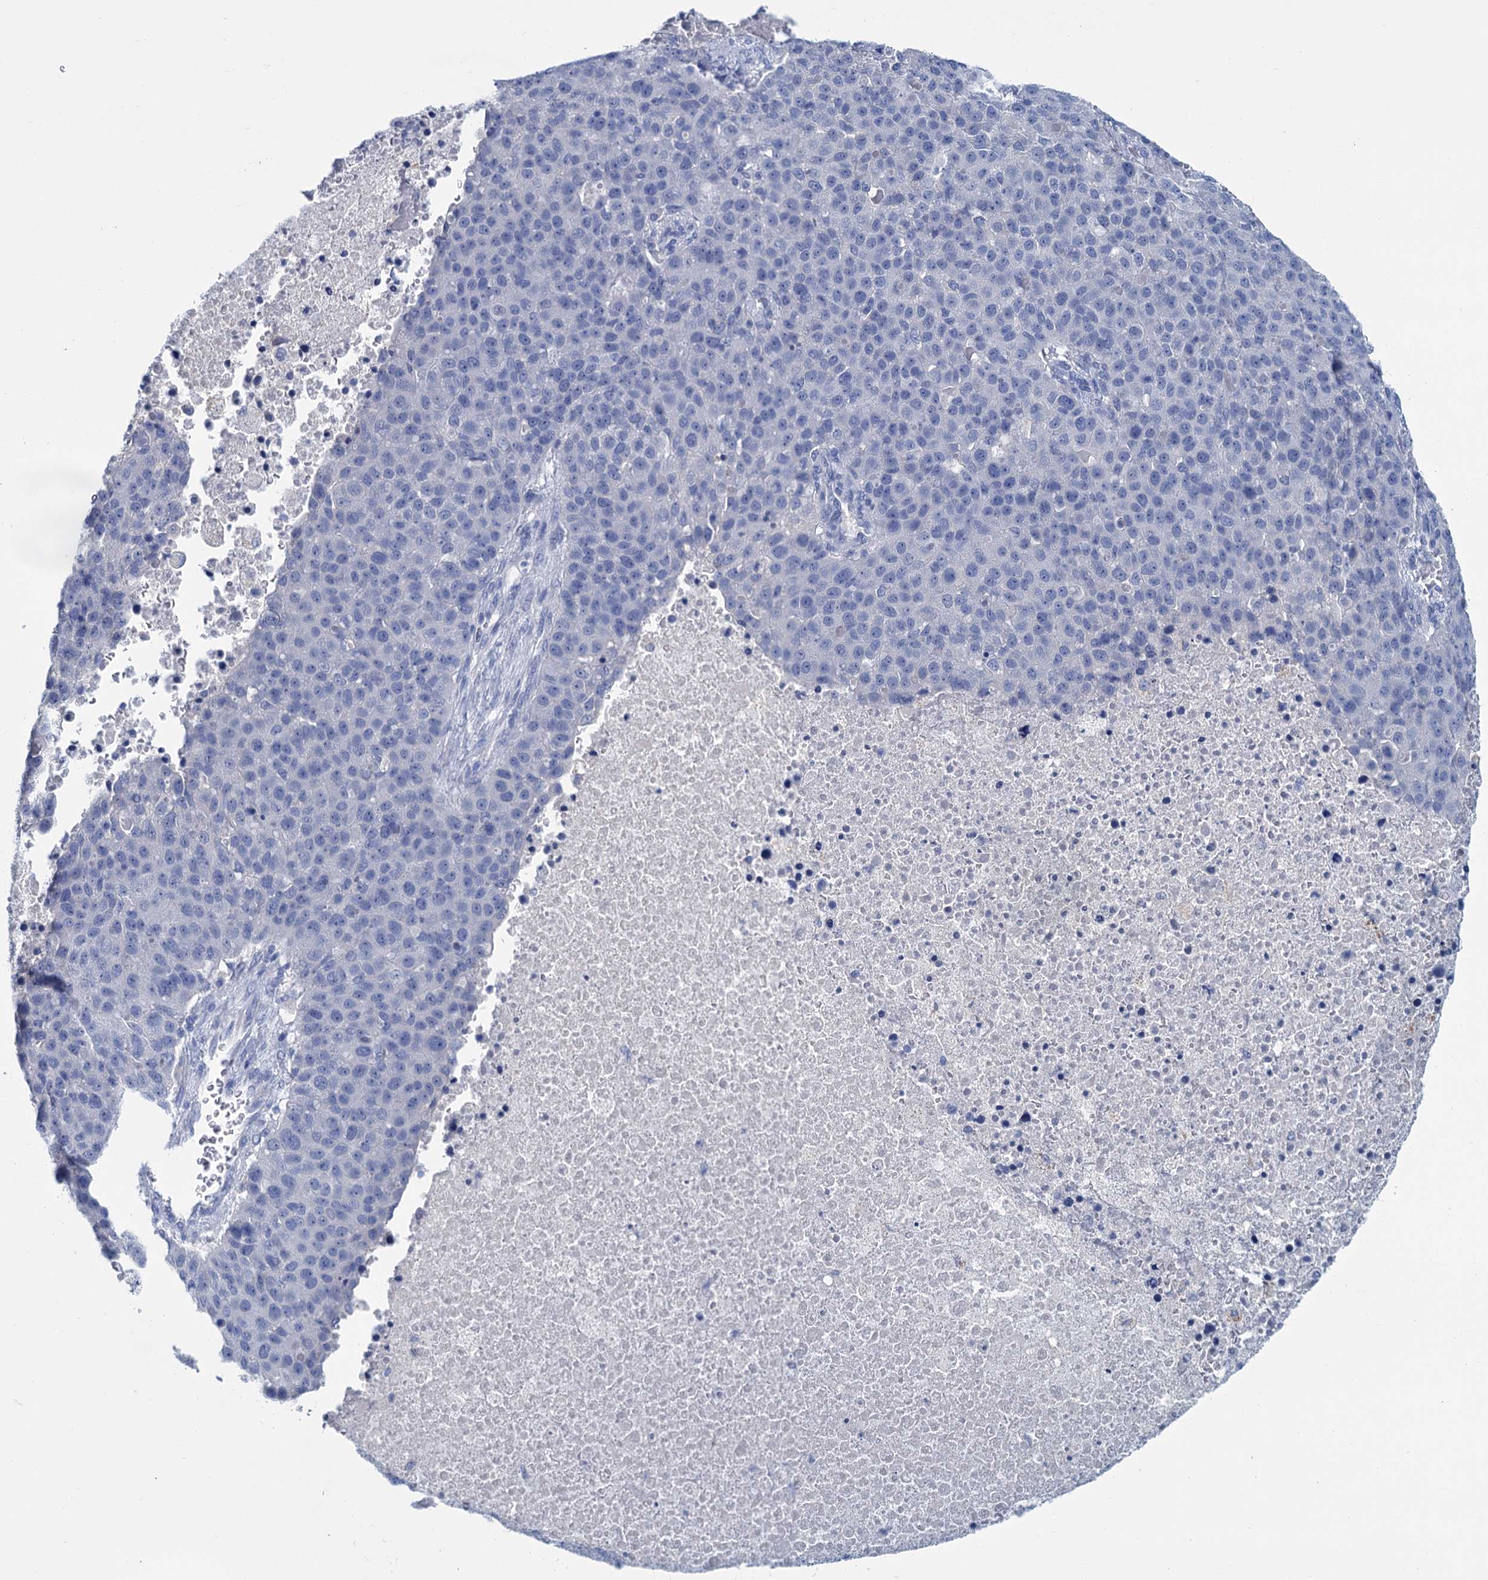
{"staining": {"intensity": "negative", "quantity": "none", "location": "none"}, "tissue": "pancreatic cancer", "cell_type": "Tumor cells", "image_type": "cancer", "snomed": [{"axis": "morphology", "description": "Adenocarcinoma, NOS"}, {"axis": "topography", "description": "Pancreas"}], "caption": "Tumor cells are negative for brown protein staining in pancreatic cancer.", "gene": "MYOZ3", "patient": {"sex": "female", "age": 61}}